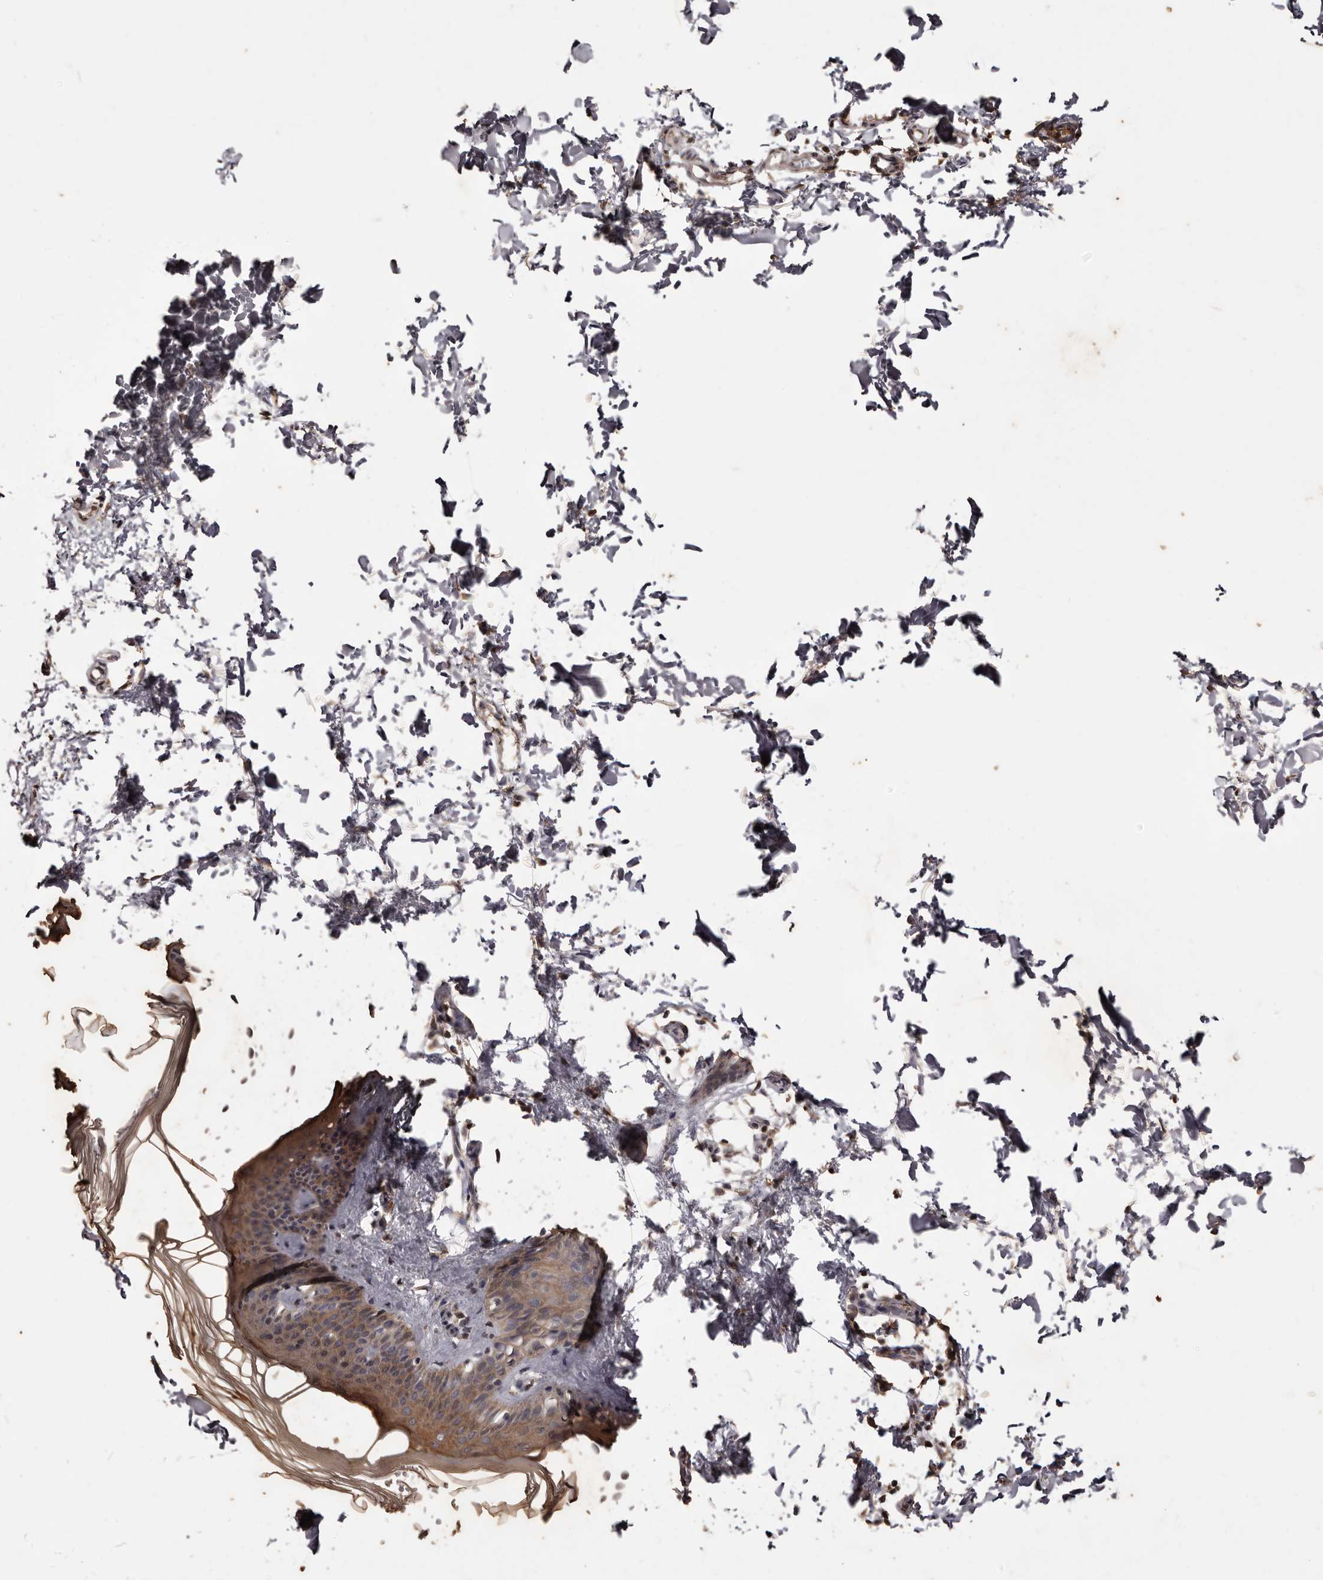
{"staining": {"intensity": "moderate", "quantity": ">75%", "location": "cytoplasmic/membranous"}, "tissue": "skin", "cell_type": "Fibroblasts", "image_type": "normal", "snomed": [{"axis": "morphology", "description": "Normal tissue, NOS"}, {"axis": "topography", "description": "Skin"}], "caption": "DAB immunohistochemical staining of normal human skin demonstrates moderate cytoplasmic/membranous protein expression in about >75% of fibroblasts. Nuclei are stained in blue.", "gene": "NAV1", "patient": {"sex": "female", "age": 27}}